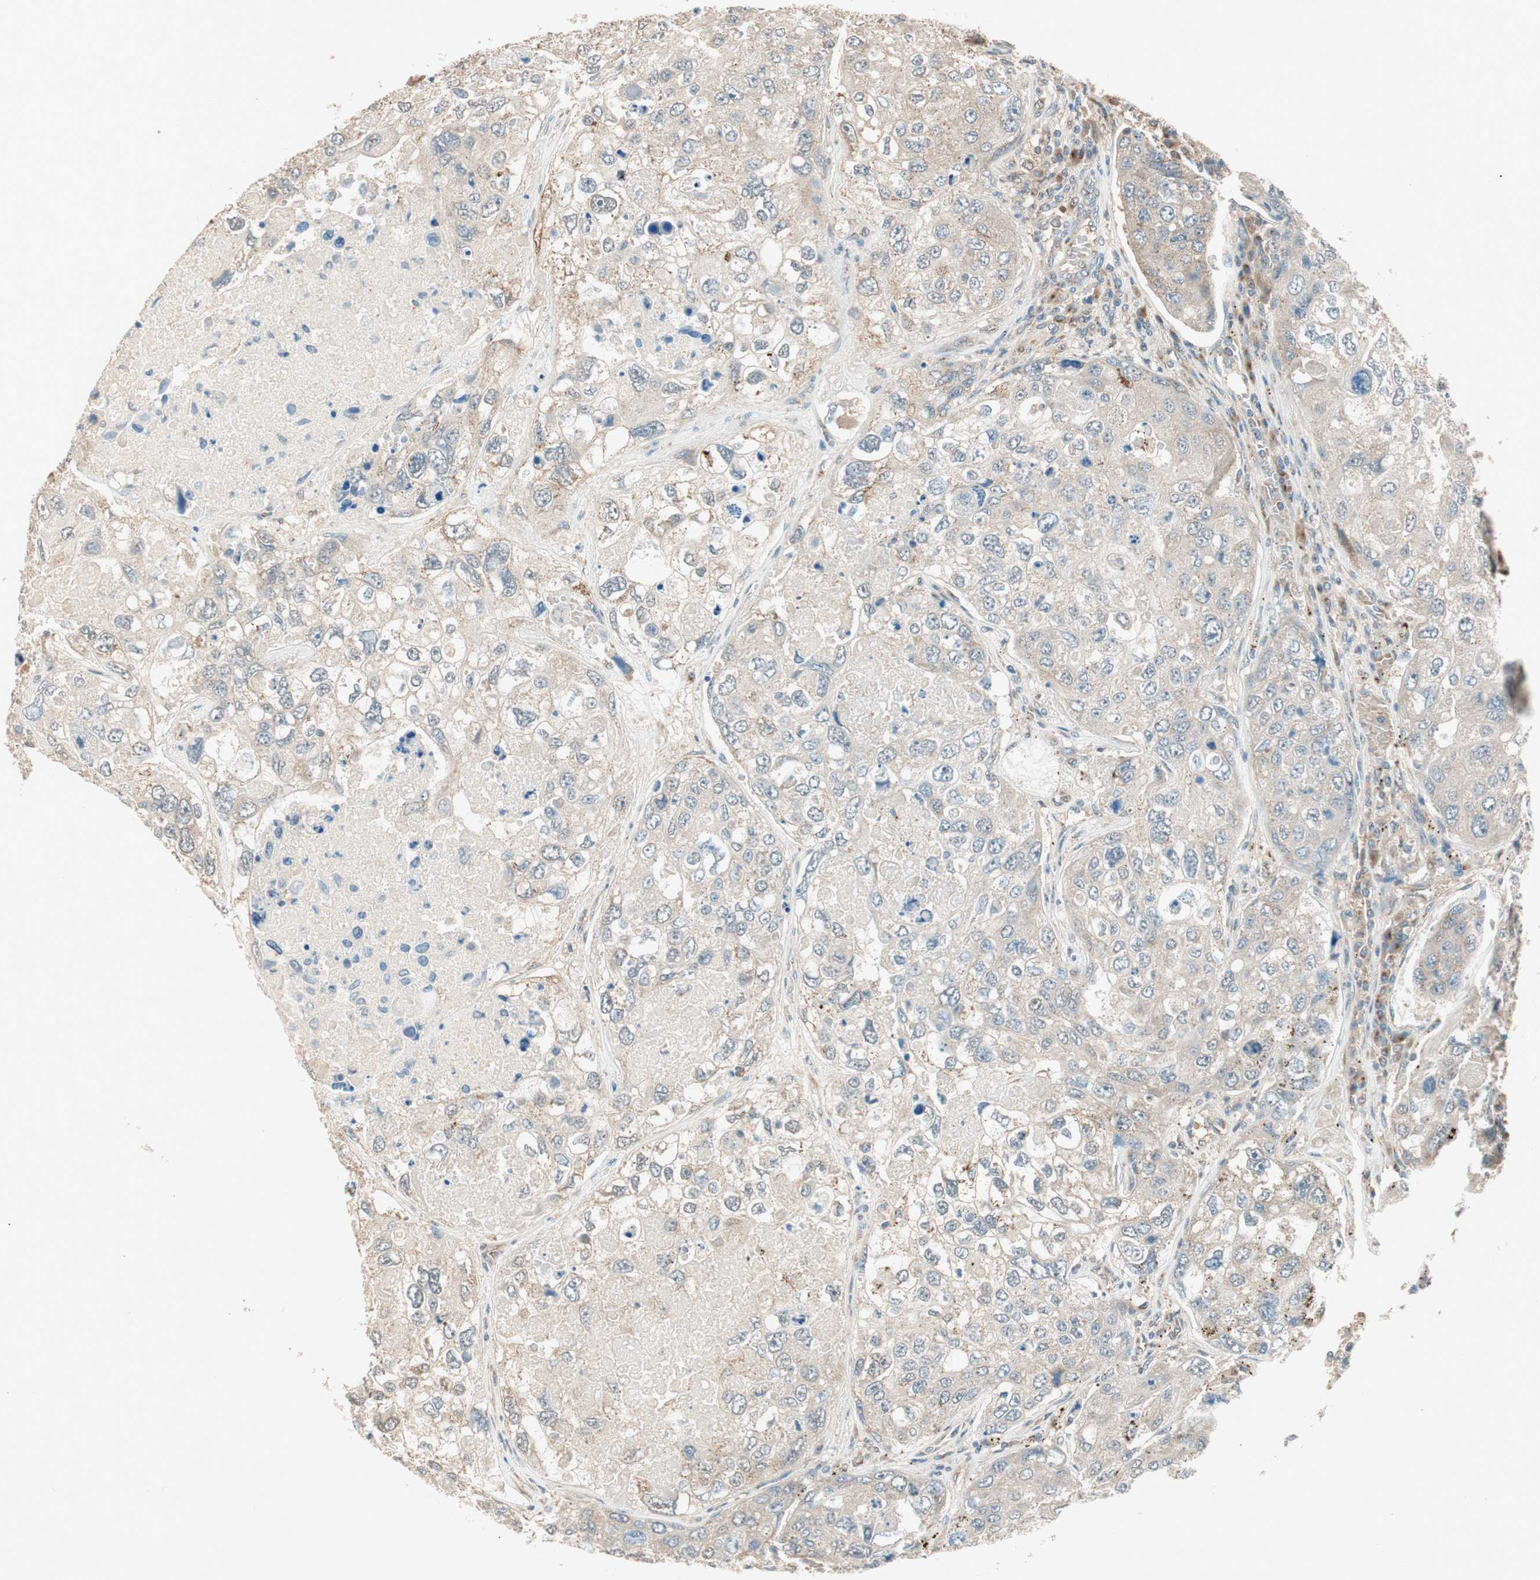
{"staining": {"intensity": "weak", "quantity": "25%-75%", "location": "cytoplasmic/membranous"}, "tissue": "urothelial cancer", "cell_type": "Tumor cells", "image_type": "cancer", "snomed": [{"axis": "morphology", "description": "Urothelial carcinoma, High grade"}, {"axis": "topography", "description": "Lymph node"}, {"axis": "topography", "description": "Urinary bladder"}], "caption": "DAB immunohistochemical staining of urothelial cancer reveals weak cytoplasmic/membranous protein expression in about 25%-75% of tumor cells.", "gene": "SEC16A", "patient": {"sex": "male", "age": 51}}